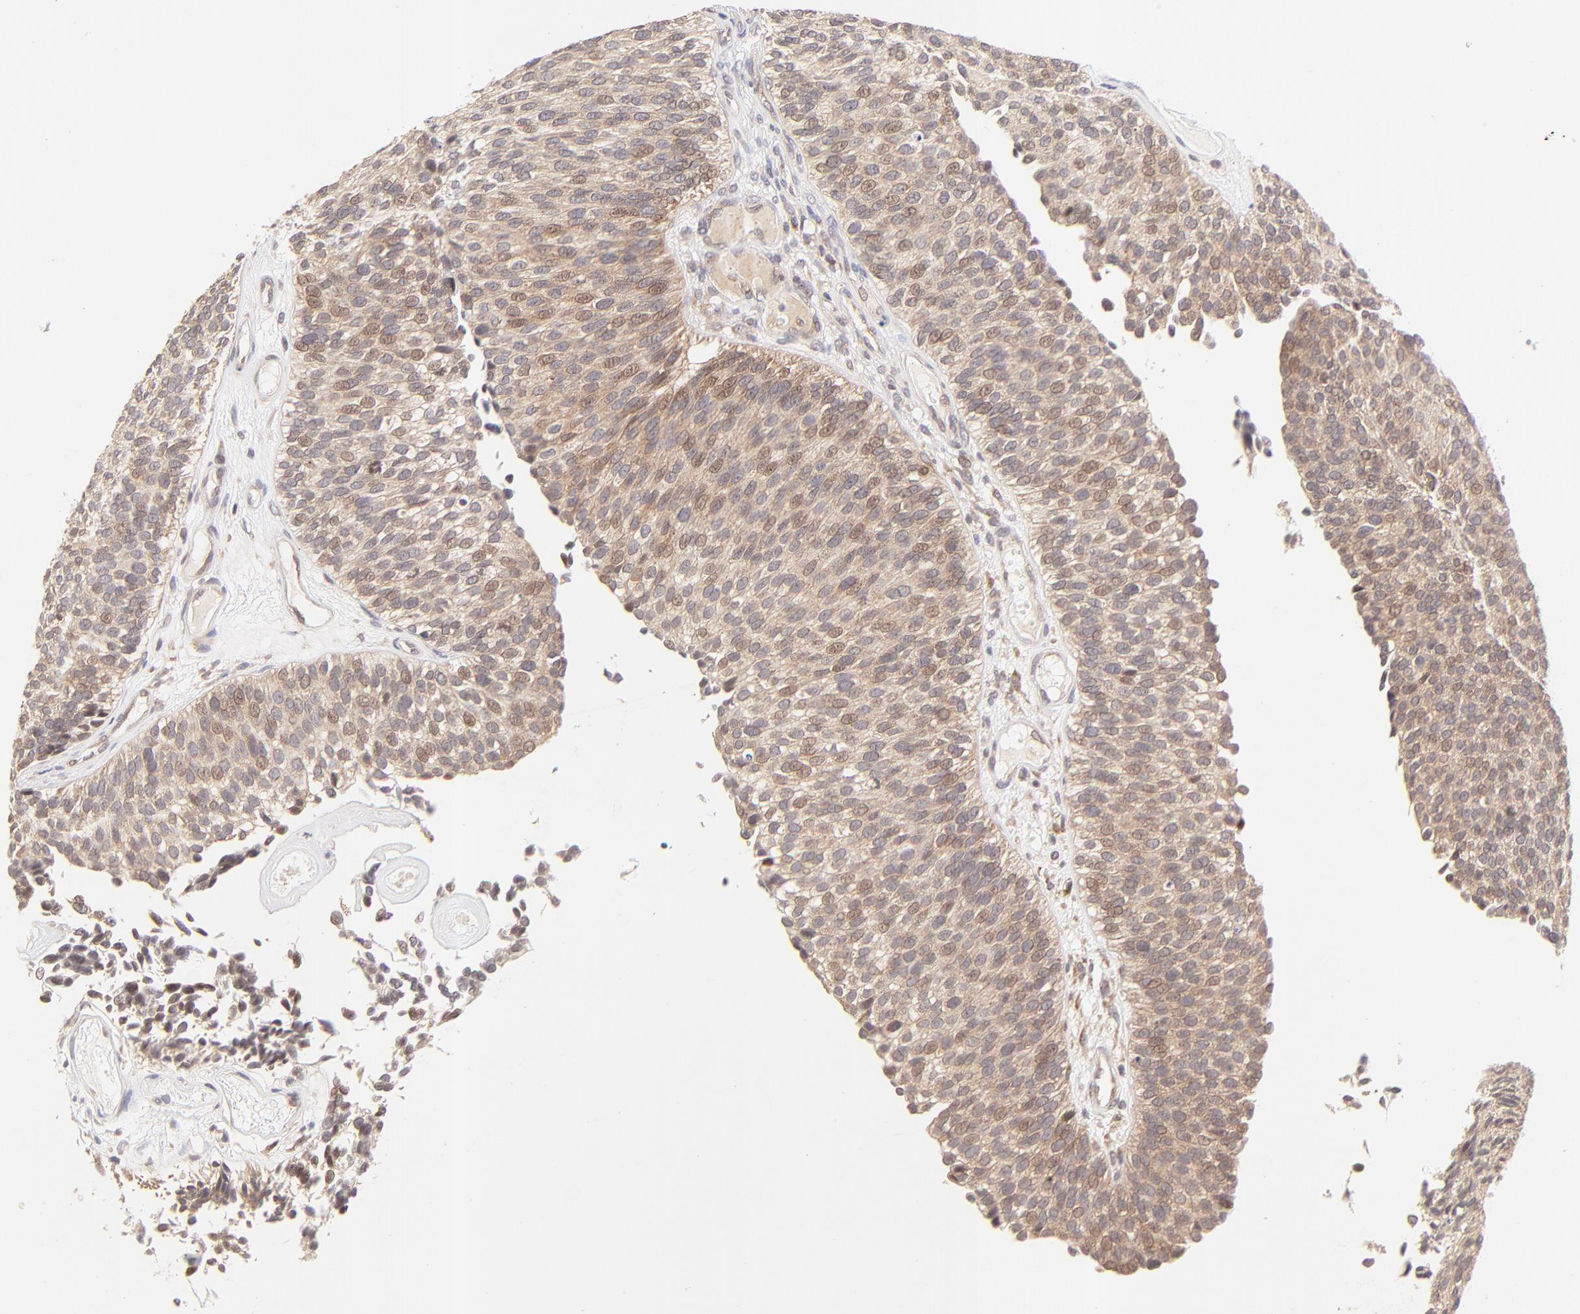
{"staining": {"intensity": "moderate", "quantity": ">75%", "location": "cytoplasmic/membranous,nuclear"}, "tissue": "urothelial cancer", "cell_type": "Tumor cells", "image_type": "cancer", "snomed": [{"axis": "morphology", "description": "Urothelial carcinoma, Low grade"}, {"axis": "topography", "description": "Urinary bladder"}], "caption": "Immunohistochemistry of urothelial cancer displays medium levels of moderate cytoplasmic/membranous and nuclear expression in about >75% of tumor cells. The protein is stained brown, and the nuclei are stained in blue (DAB (3,3'-diaminobenzidine) IHC with brightfield microscopy, high magnification).", "gene": "TNRC6B", "patient": {"sex": "male", "age": 84}}